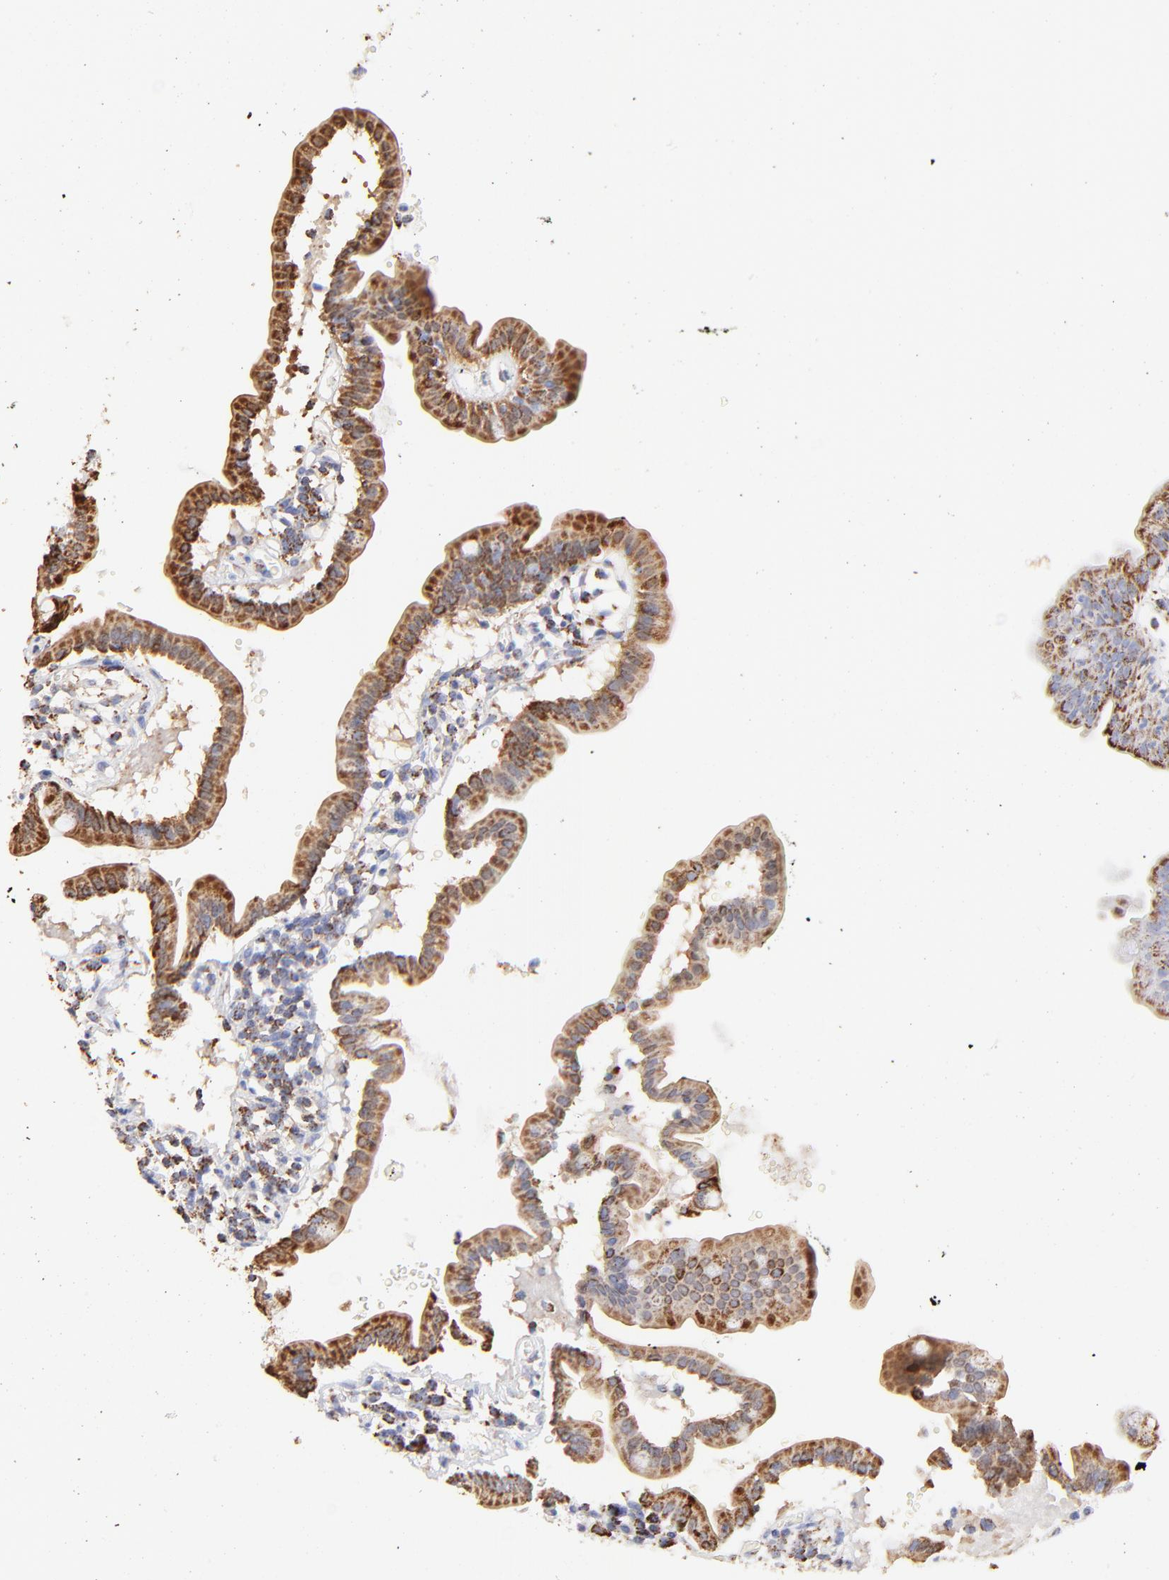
{"staining": {"intensity": "strong", "quantity": ">75%", "location": "cytoplasmic/membranous"}, "tissue": "duodenum", "cell_type": "Glandular cells", "image_type": "normal", "snomed": [{"axis": "morphology", "description": "Normal tissue, NOS"}, {"axis": "topography", "description": "Duodenum"}], "caption": "Immunohistochemical staining of benign human duodenum reveals high levels of strong cytoplasmic/membranous expression in about >75% of glandular cells.", "gene": "COX4I1", "patient": {"sex": "male", "age": 50}}